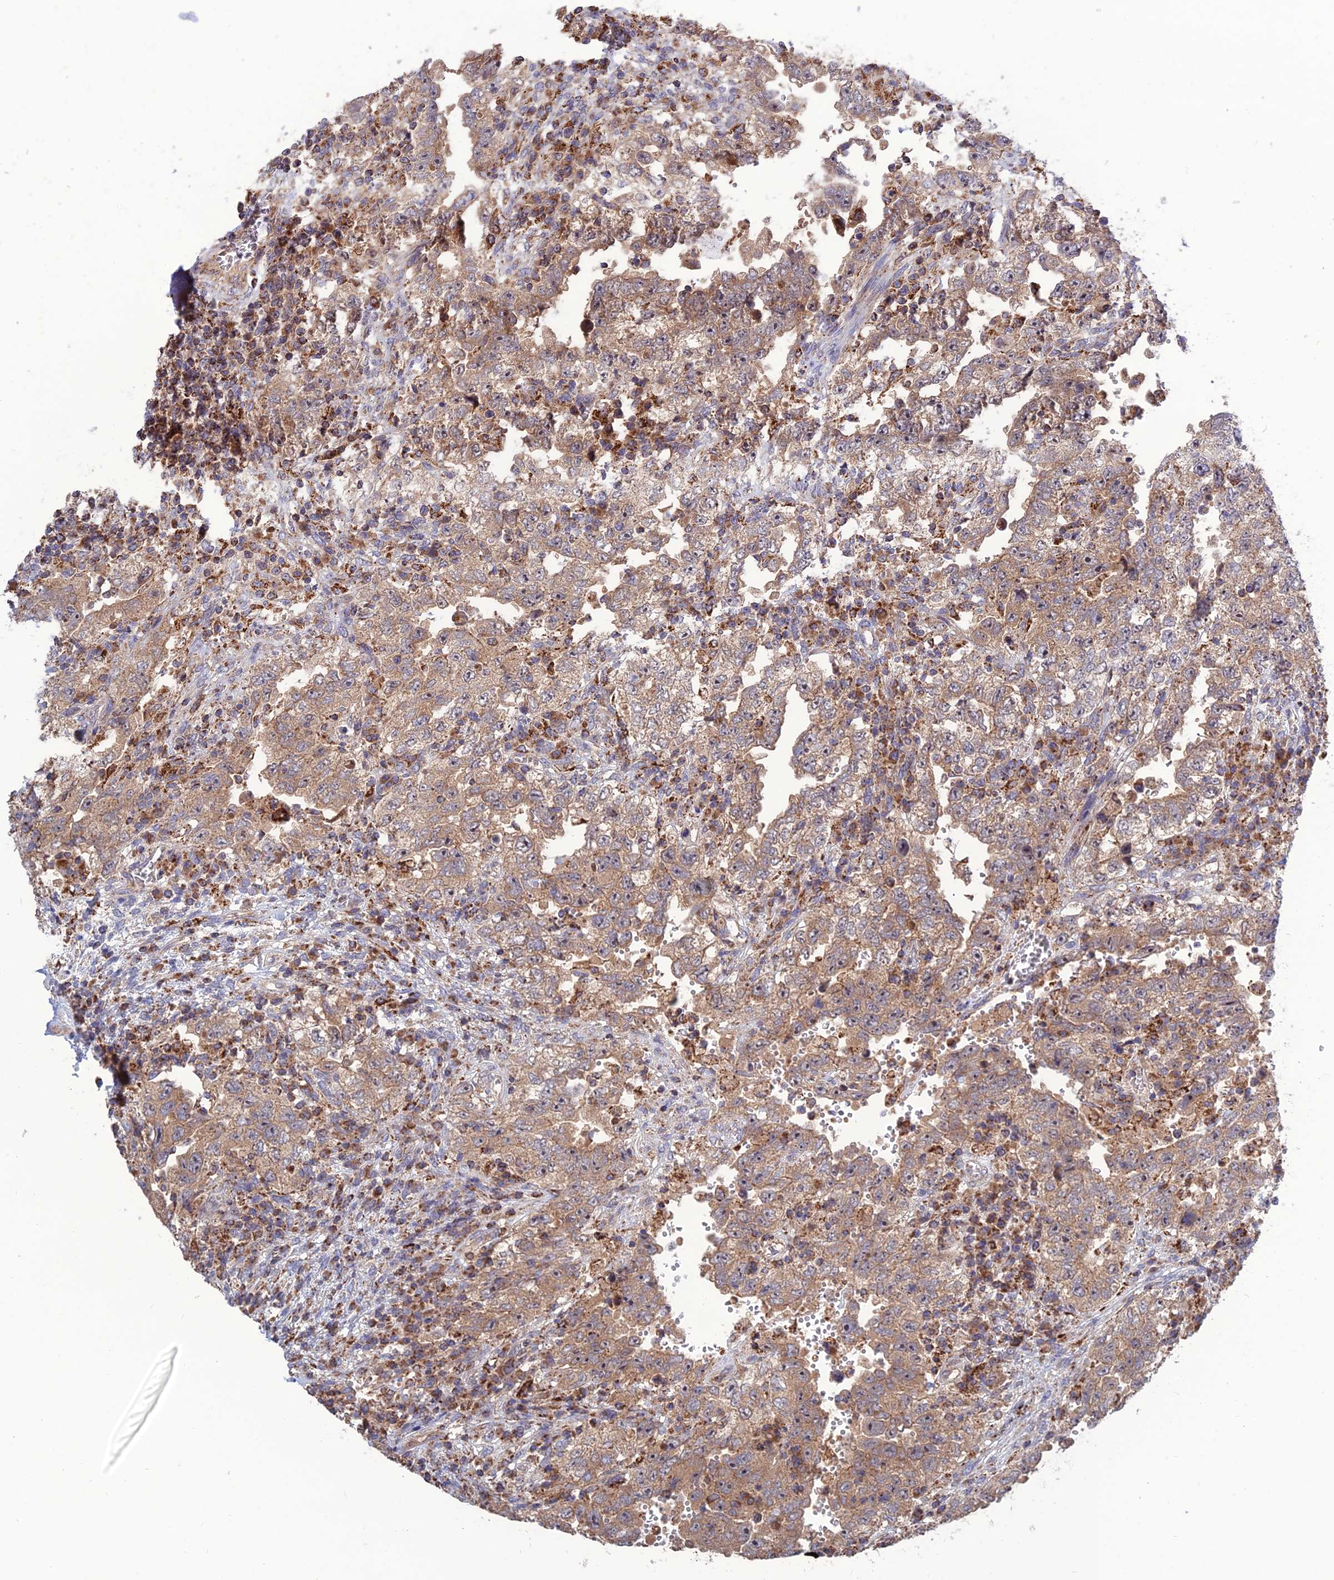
{"staining": {"intensity": "weak", "quantity": ">75%", "location": "cytoplasmic/membranous"}, "tissue": "testis cancer", "cell_type": "Tumor cells", "image_type": "cancer", "snomed": [{"axis": "morphology", "description": "Carcinoma, Embryonal, NOS"}, {"axis": "topography", "description": "Testis"}], "caption": "A low amount of weak cytoplasmic/membranous staining is present in about >75% of tumor cells in testis cancer tissue.", "gene": "RIC8B", "patient": {"sex": "male", "age": 26}}